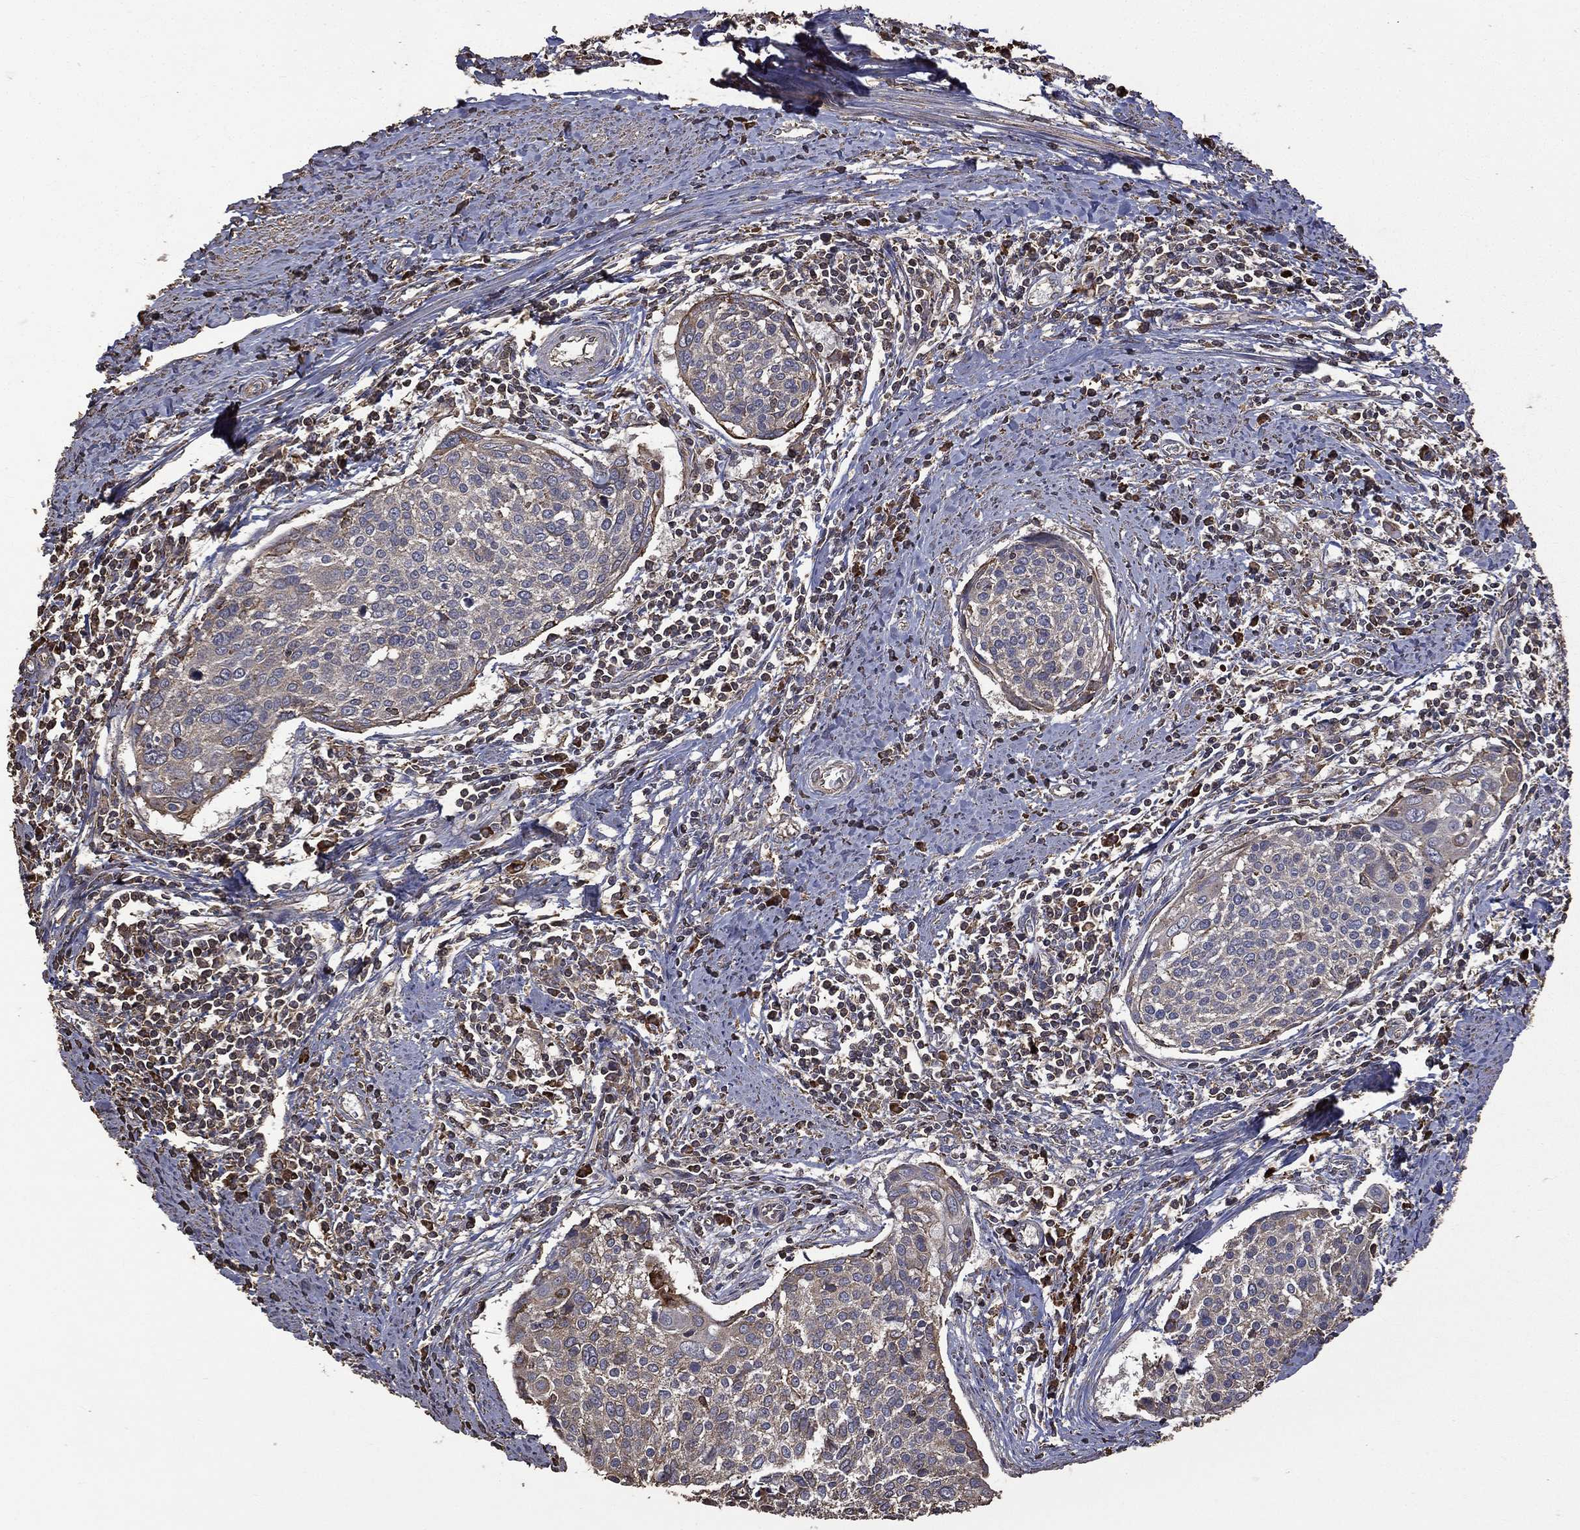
{"staining": {"intensity": "negative", "quantity": "none", "location": "none"}, "tissue": "cervical cancer", "cell_type": "Tumor cells", "image_type": "cancer", "snomed": [{"axis": "morphology", "description": "Squamous cell carcinoma, NOS"}, {"axis": "topography", "description": "Cervix"}], "caption": "This is a photomicrograph of IHC staining of cervical cancer, which shows no staining in tumor cells.", "gene": "METTL27", "patient": {"sex": "female", "age": 39}}